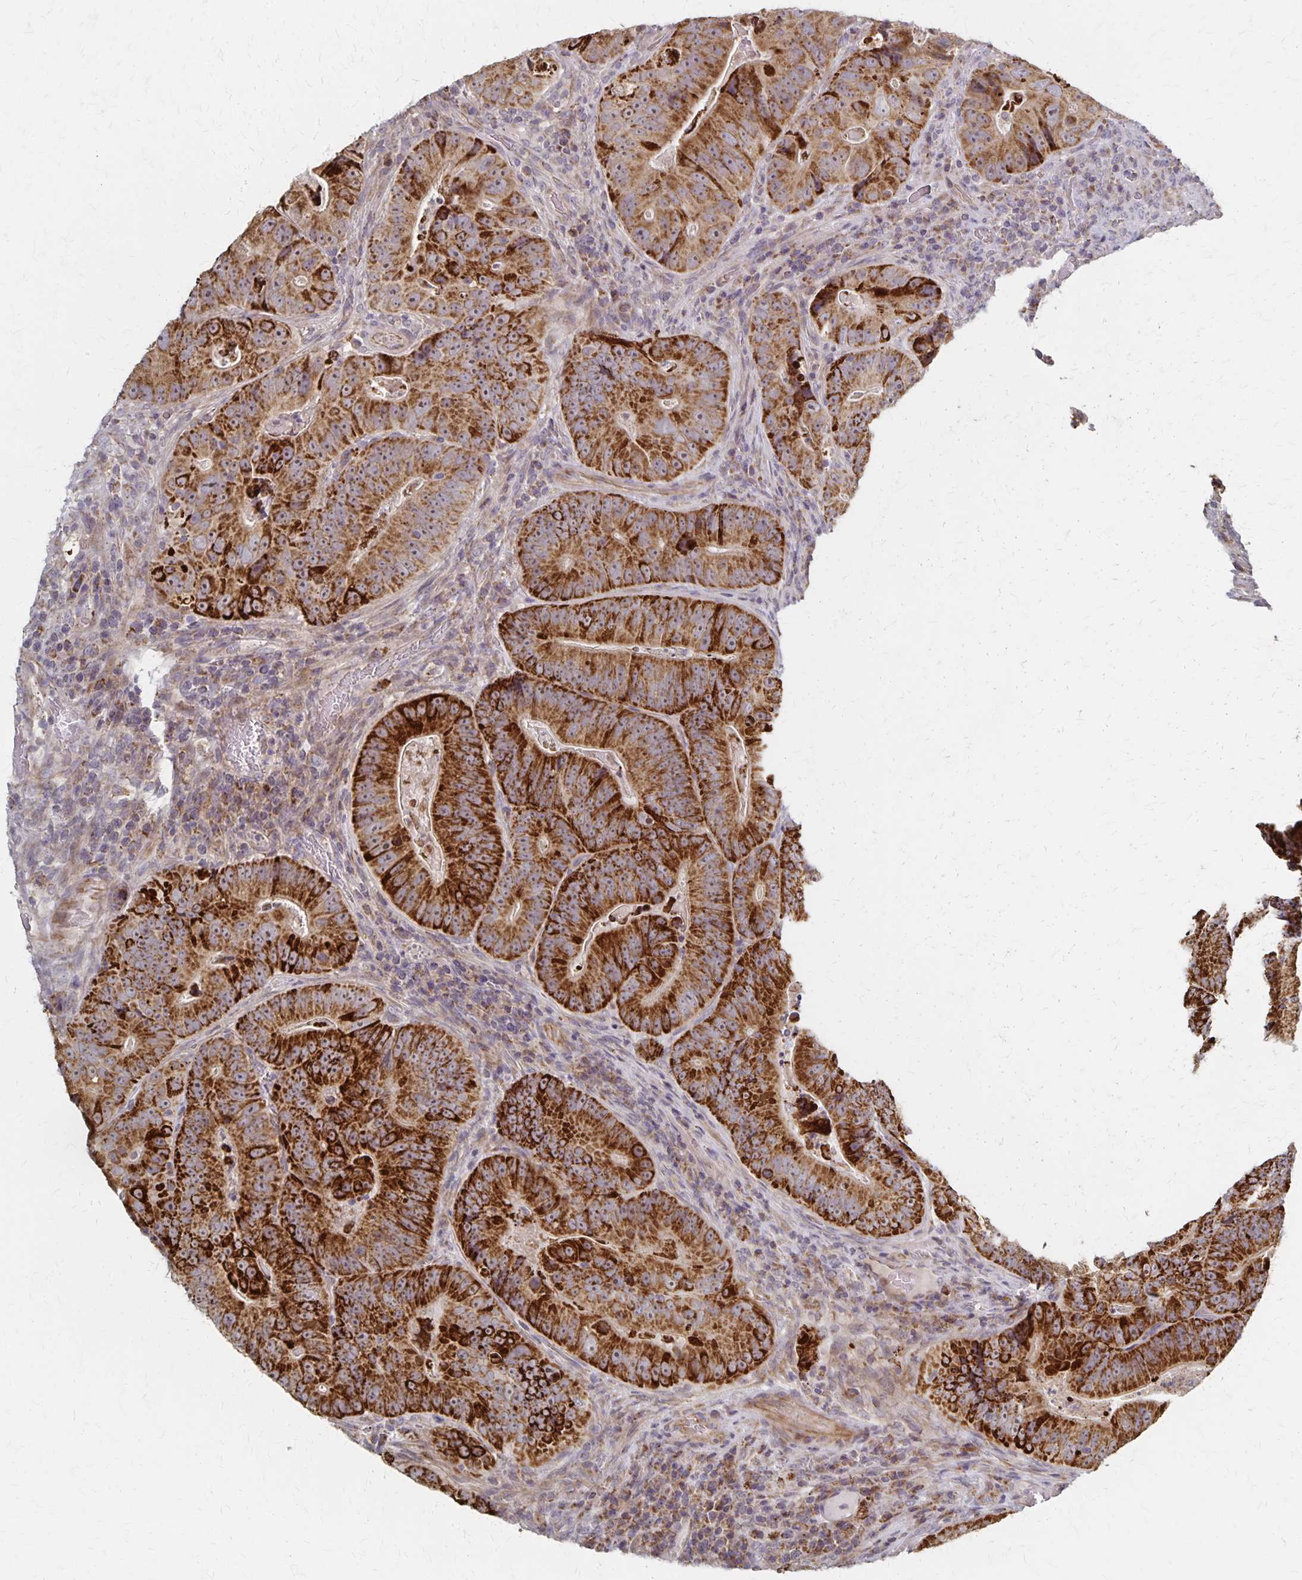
{"staining": {"intensity": "strong", "quantity": ">75%", "location": "cytoplasmic/membranous"}, "tissue": "colorectal cancer", "cell_type": "Tumor cells", "image_type": "cancer", "snomed": [{"axis": "morphology", "description": "Adenocarcinoma, NOS"}, {"axis": "topography", "description": "Colon"}], "caption": "The image reveals immunohistochemical staining of colorectal adenocarcinoma. There is strong cytoplasmic/membranous positivity is seen in approximately >75% of tumor cells.", "gene": "DYRK4", "patient": {"sex": "female", "age": 86}}